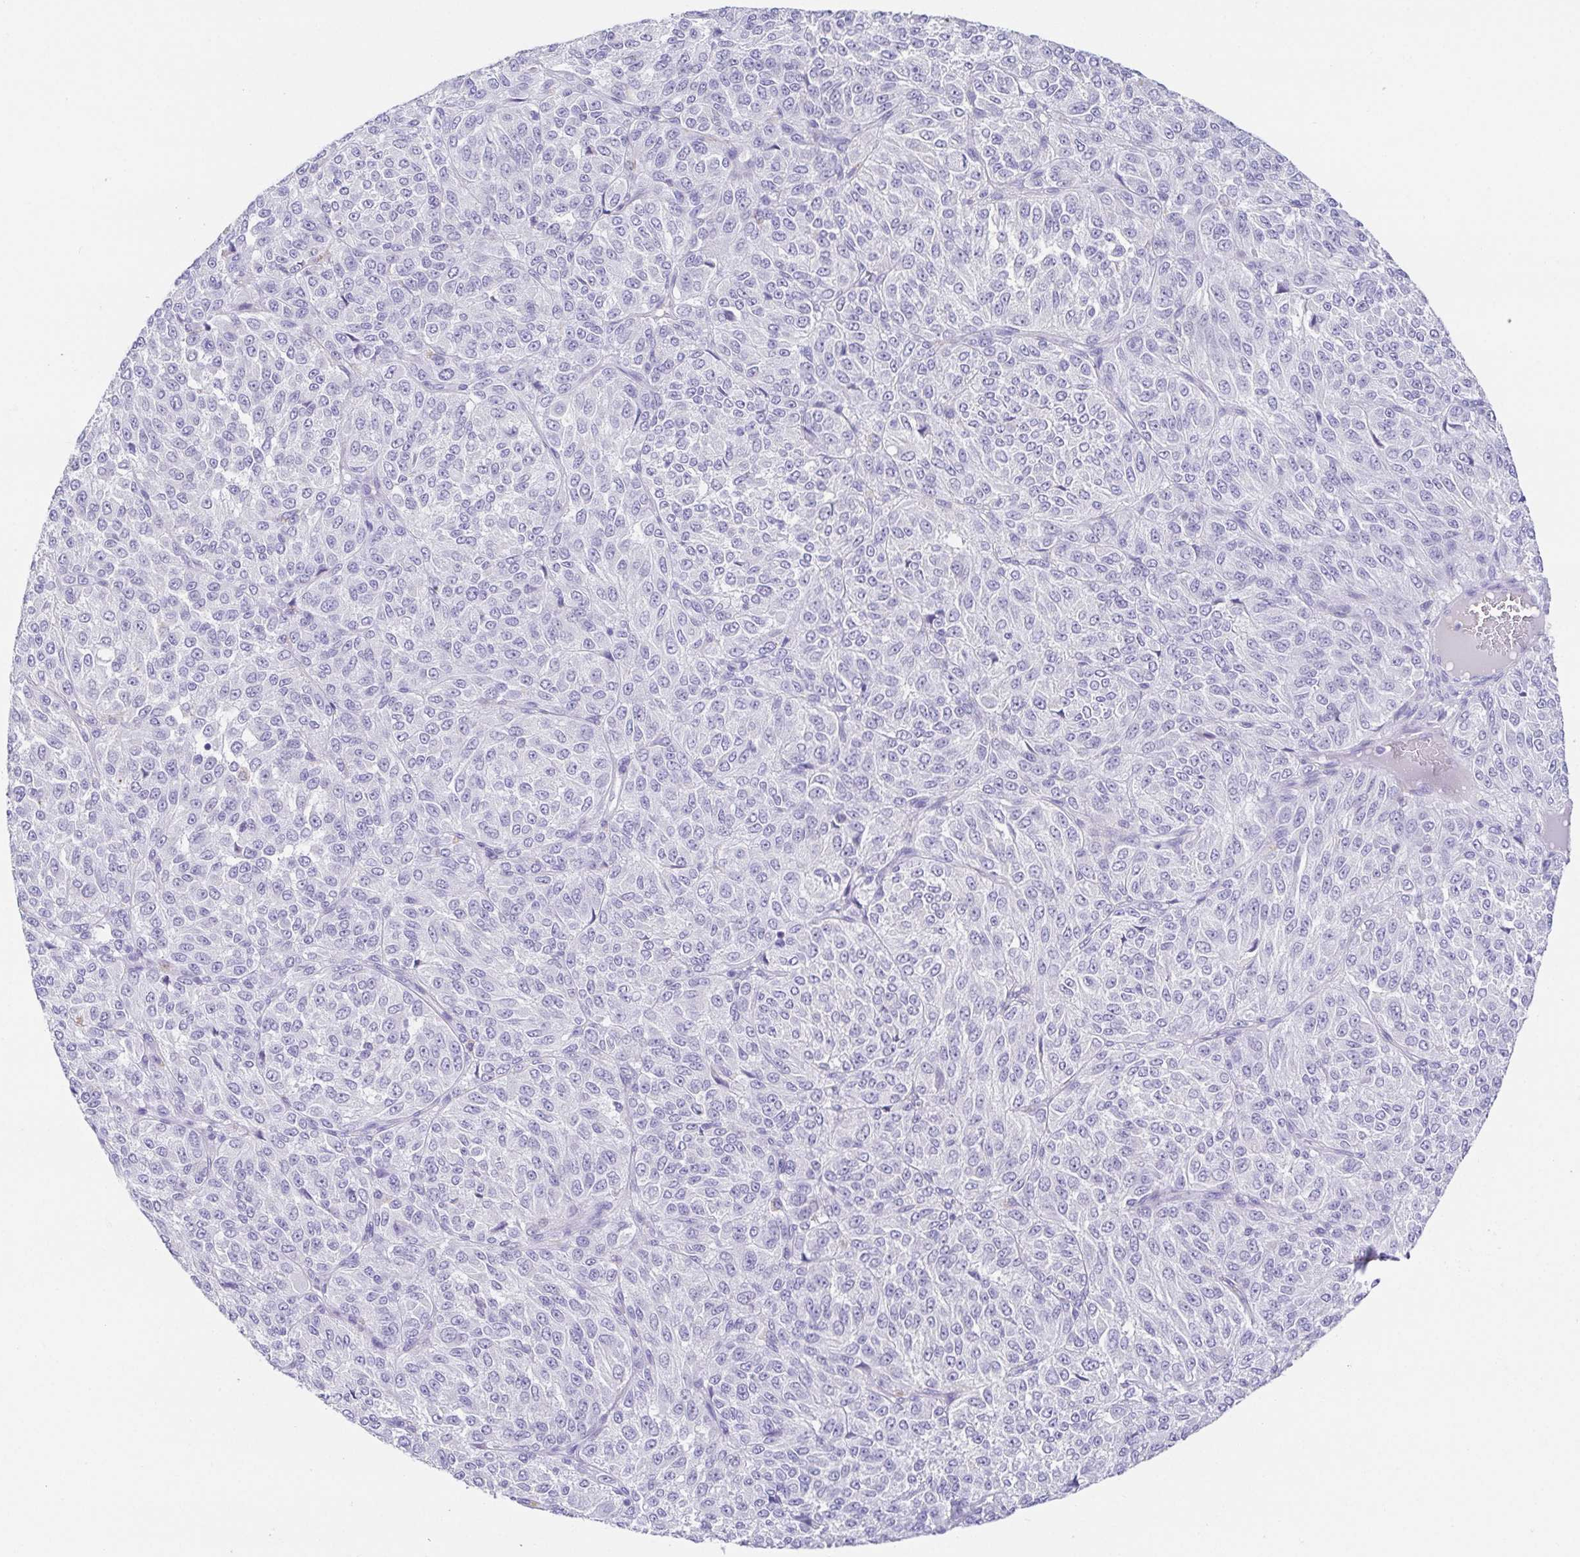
{"staining": {"intensity": "negative", "quantity": "none", "location": "none"}, "tissue": "melanoma", "cell_type": "Tumor cells", "image_type": "cancer", "snomed": [{"axis": "morphology", "description": "Malignant melanoma, Metastatic site"}, {"axis": "topography", "description": "Brain"}], "caption": "High magnification brightfield microscopy of melanoma stained with DAB (brown) and counterstained with hematoxylin (blue): tumor cells show no significant expression.", "gene": "HAPLN2", "patient": {"sex": "female", "age": 56}}